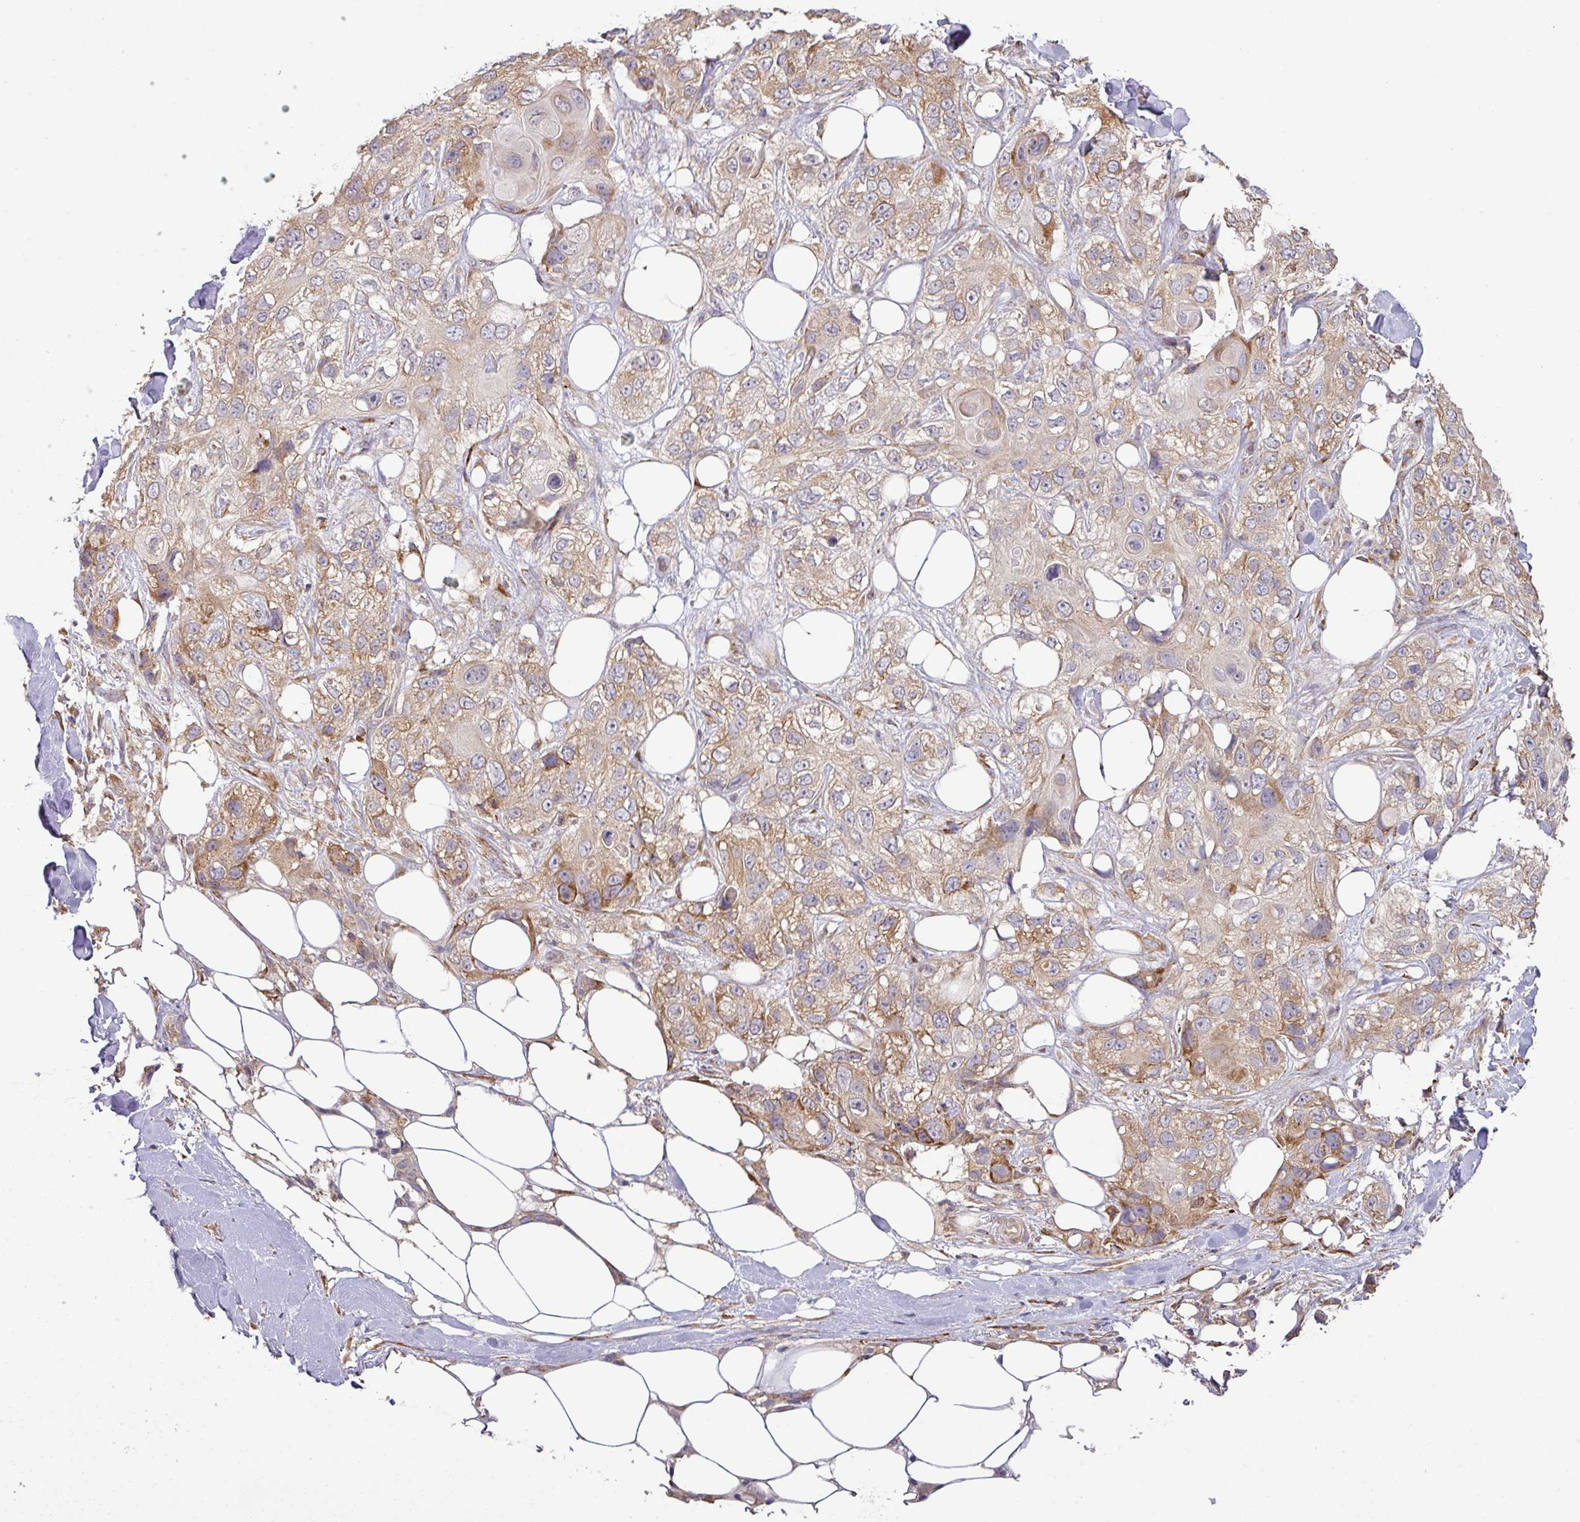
{"staining": {"intensity": "moderate", "quantity": "25%-75%", "location": "cytoplasmic/membranous"}, "tissue": "skin cancer", "cell_type": "Tumor cells", "image_type": "cancer", "snomed": [{"axis": "morphology", "description": "Normal tissue, NOS"}, {"axis": "morphology", "description": "Squamous cell carcinoma, NOS"}, {"axis": "topography", "description": "Skin"}], "caption": "DAB (3,3'-diaminobenzidine) immunohistochemical staining of human skin cancer (squamous cell carcinoma) demonstrates moderate cytoplasmic/membranous protein positivity in about 25%-75% of tumor cells. The protein is shown in brown color, while the nuclei are stained blue.", "gene": "GALP", "patient": {"sex": "male", "age": 72}}